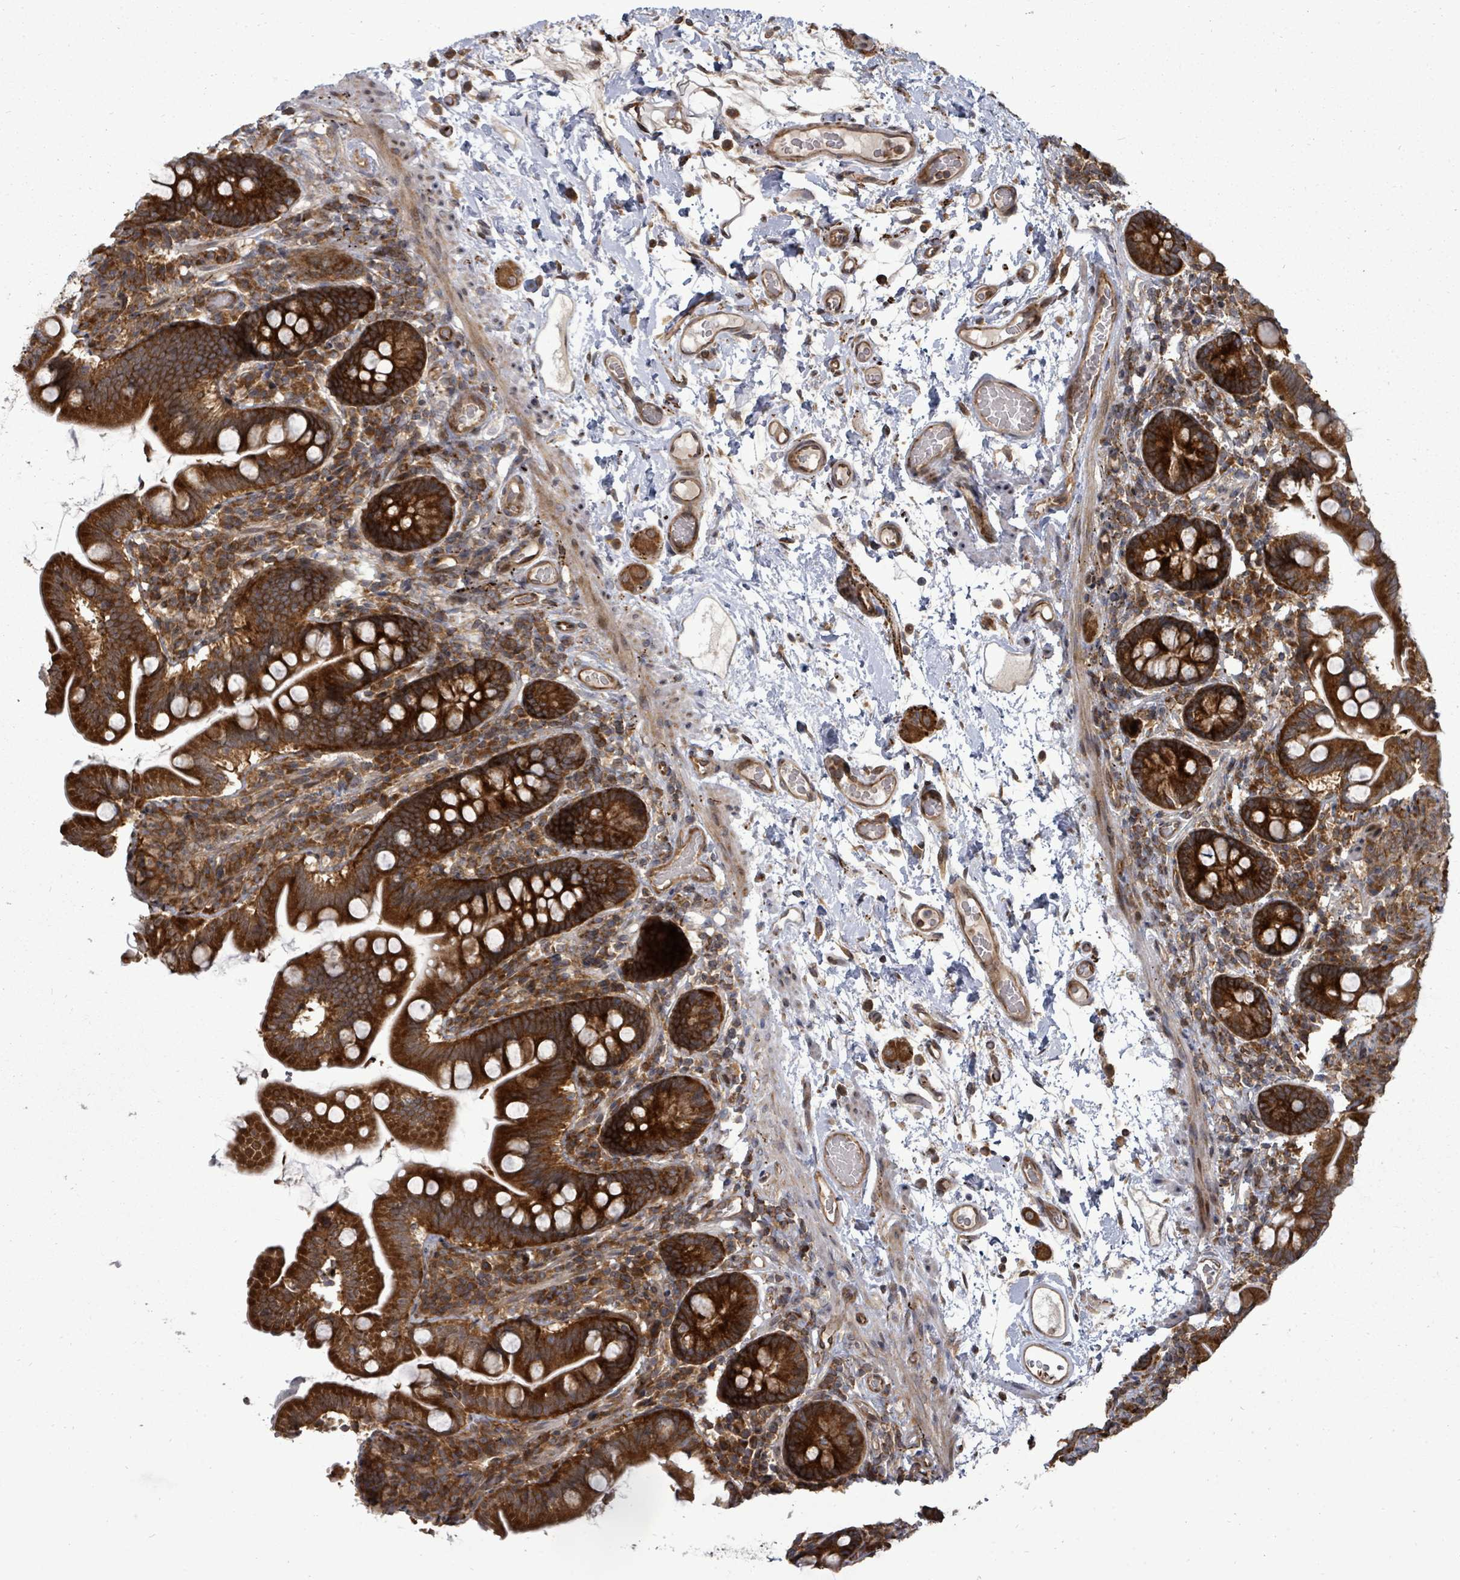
{"staining": {"intensity": "strong", "quantity": ">75%", "location": "cytoplasmic/membranous"}, "tissue": "small intestine", "cell_type": "Glandular cells", "image_type": "normal", "snomed": [{"axis": "morphology", "description": "Normal tissue, NOS"}, {"axis": "topography", "description": "Small intestine"}], "caption": "A histopathology image of human small intestine stained for a protein displays strong cytoplasmic/membranous brown staining in glandular cells. (Brightfield microscopy of DAB IHC at high magnification).", "gene": "EIF3CL", "patient": {"sex": "female", "age": 64}}